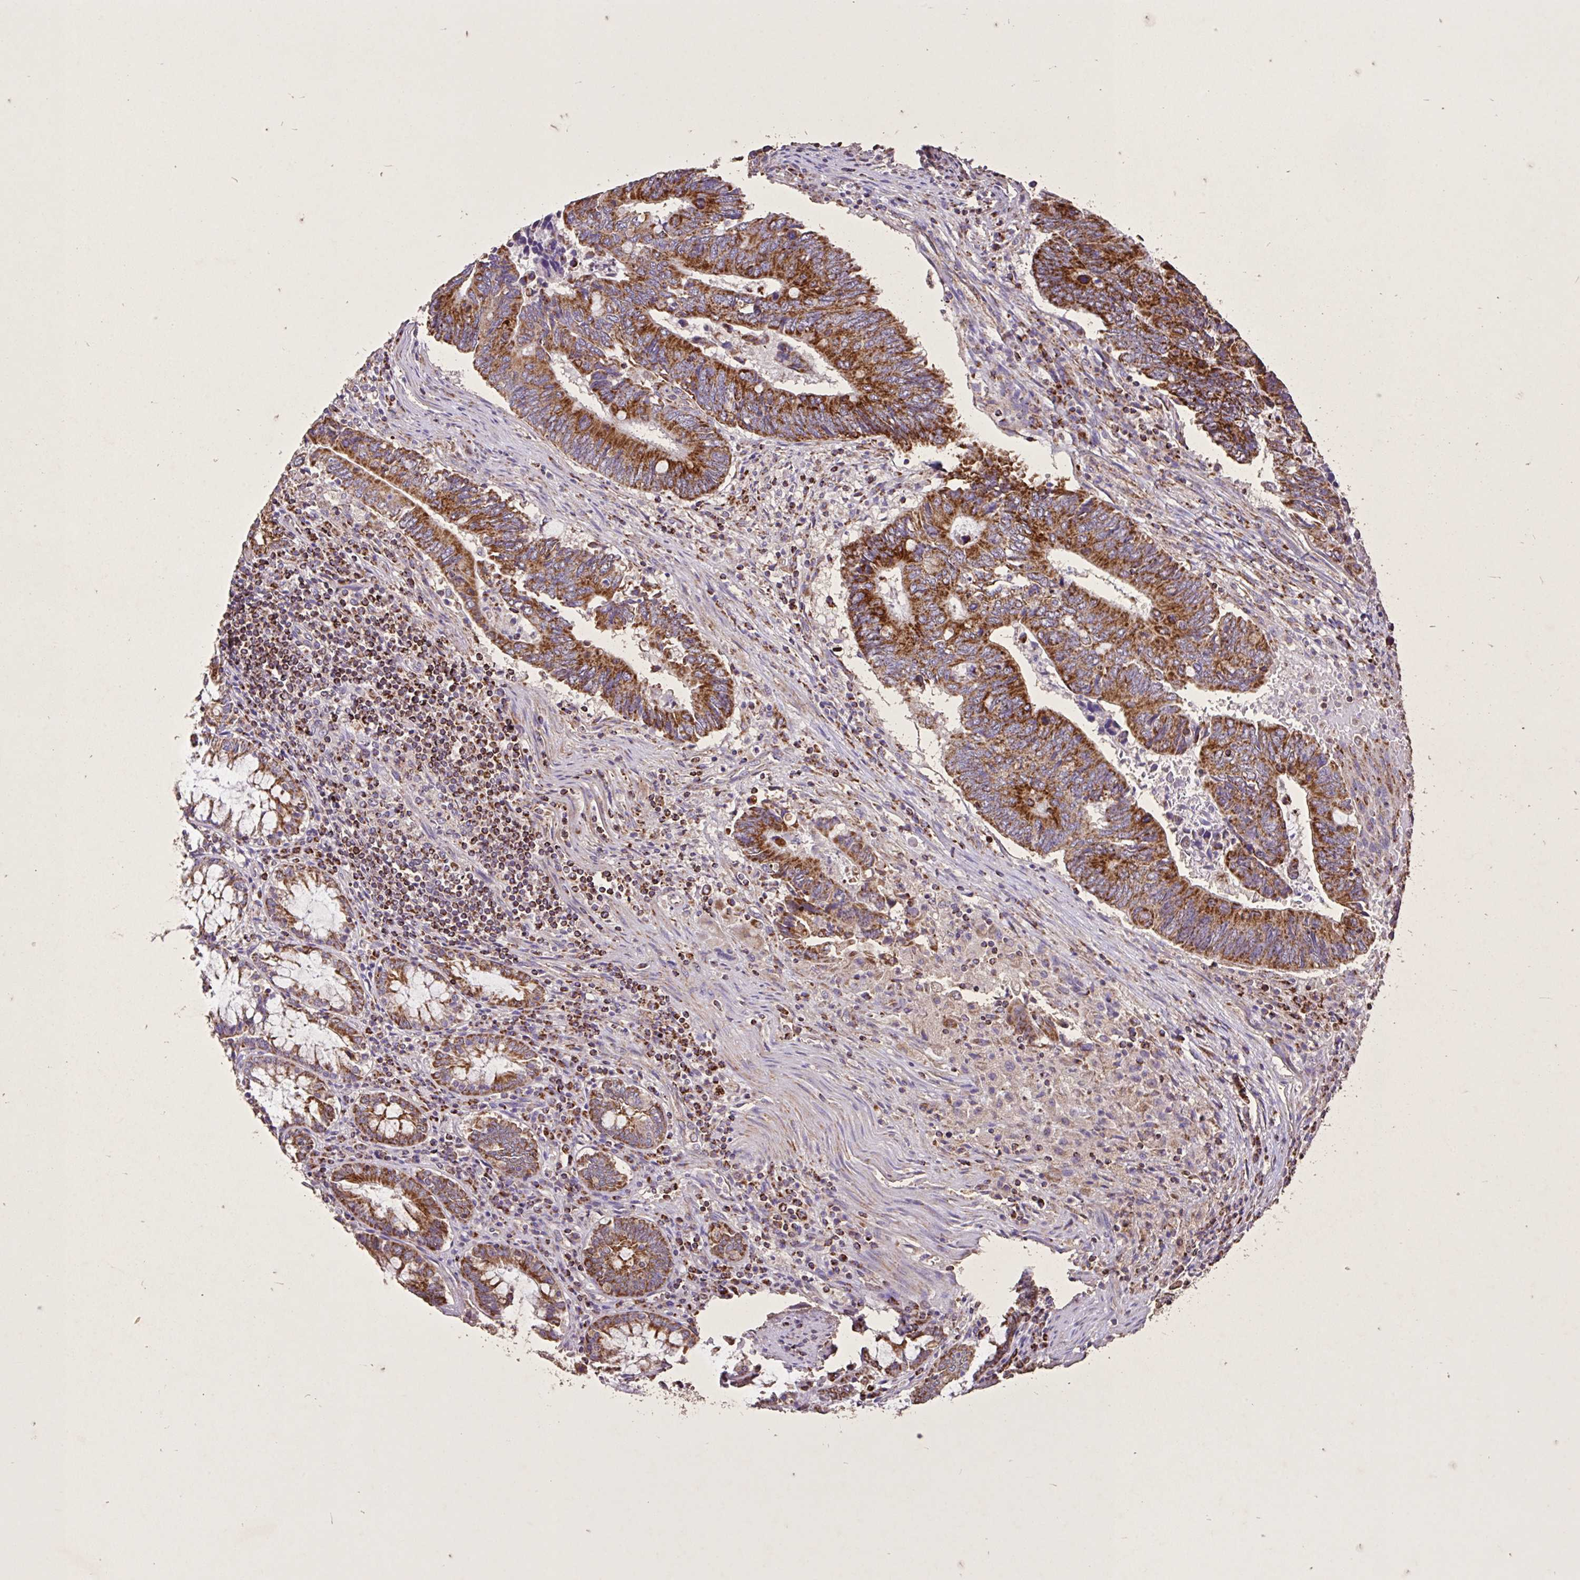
{"staining": {"intensity": "strong", "quantity": ">75%", "location": "cytoplasmic/membranous"}, "tissue": "colorectal cancer", "cell_type": "Tumor cells", "image_type": "cancer", "snomed": [{"axis": "morphology", "description": "Adenocarcinoma, NOS"}, {"axis": "topography", "description": "Colon"}], "caption": "Immunohistochemistry (IHC) of human colorectal cancer (adenocarcinoma) reveals high levels of strong cytoplasmic/membranous staining in approximately >75% of tumor cells.", "gene": "AGK", "patient": {"sex": "male", "age": 87}}